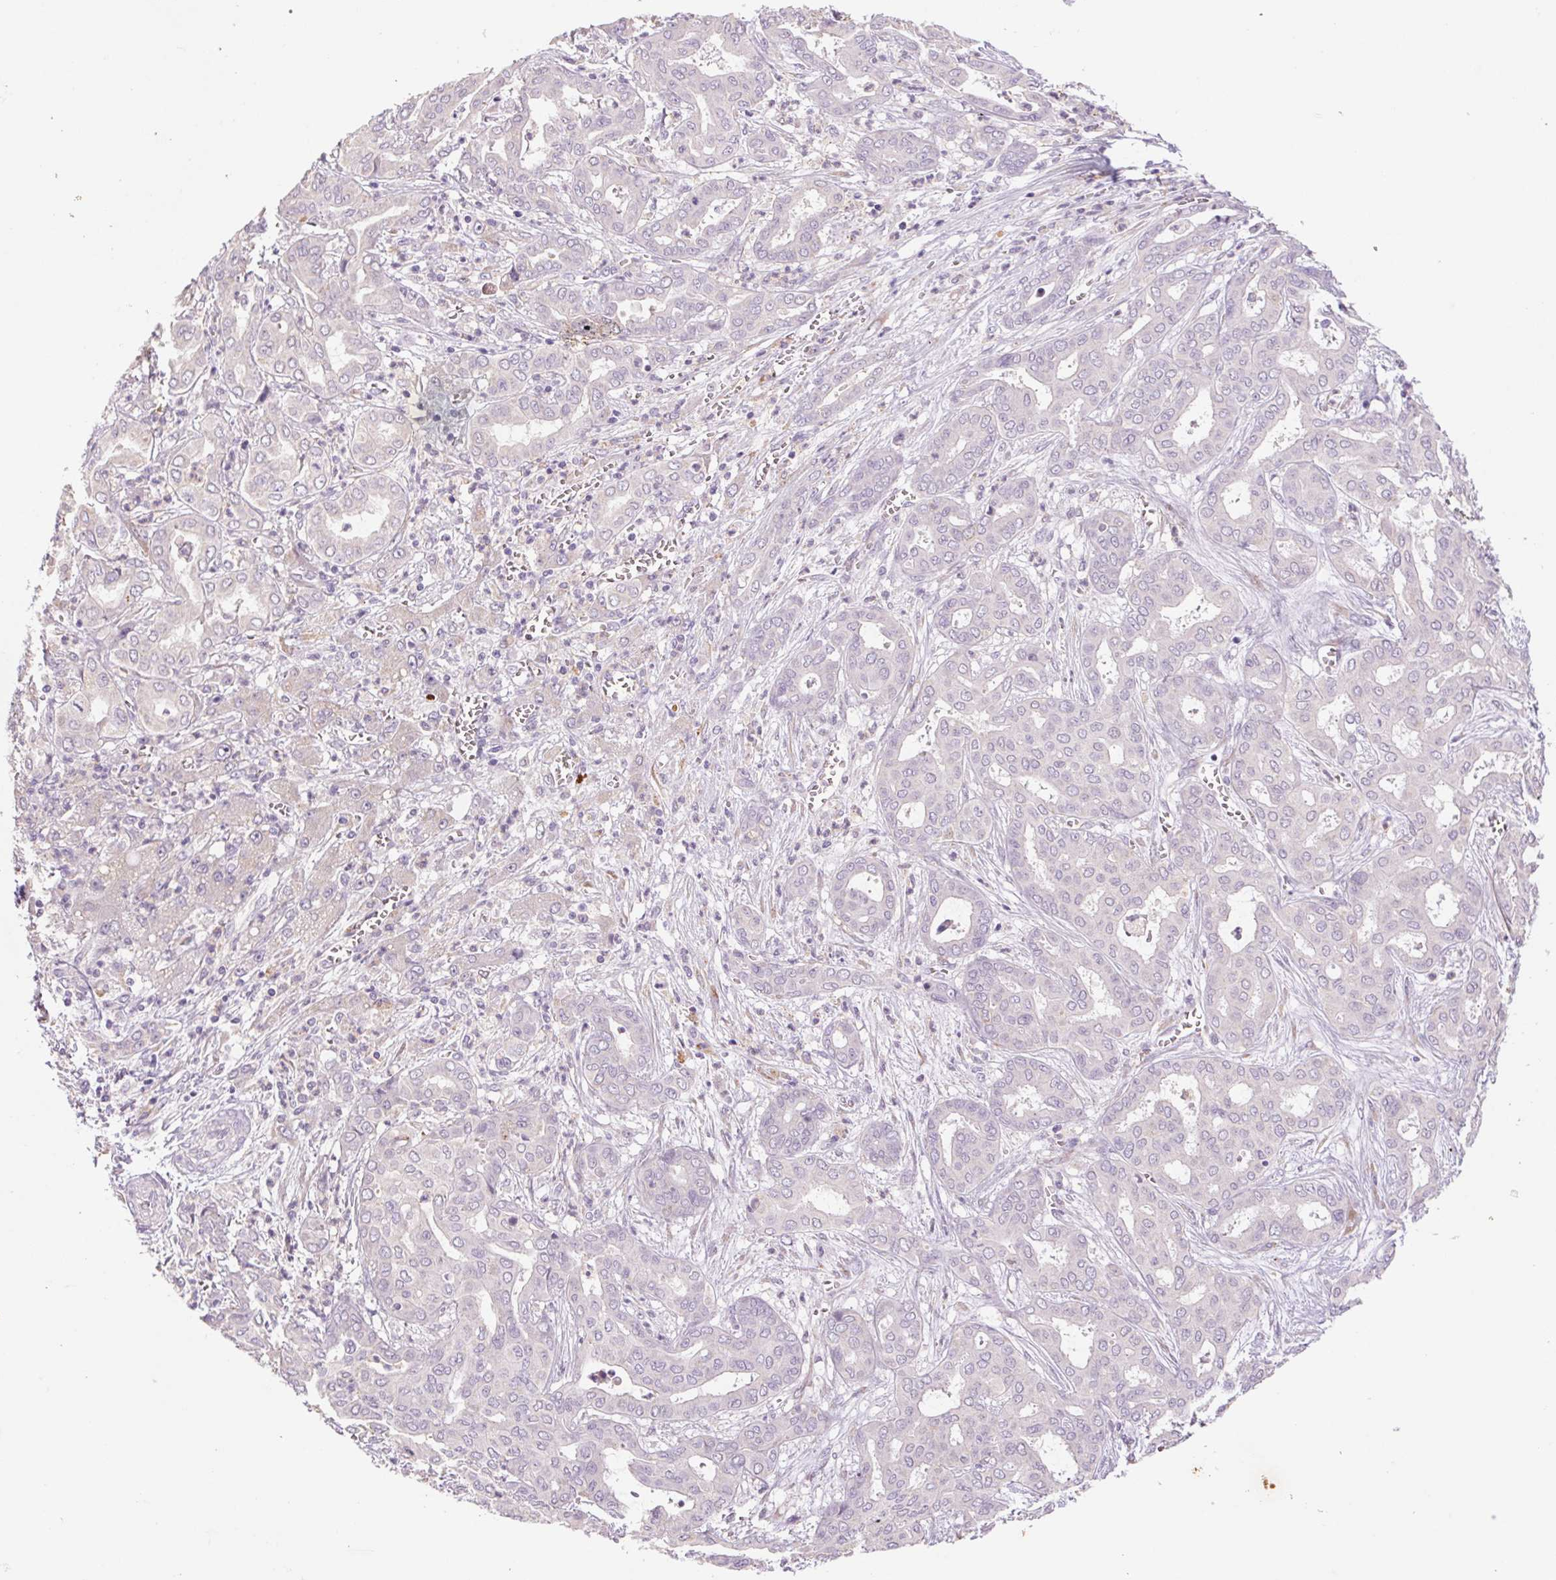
{"staining": {"intensity": "negative", "quantity": "none", "location": "none"}, "tissue": "liver cancer", "cell_type": "Tumor cells", "image_type": "cancer", "snomed": [{"axis": "morphology", "description": "Cholangiocarcinoma"}, {"axis": "topography", "description": "Liver"}], "caption": "Liver cholangiocarcinoma was stained to show a protein in brown. There is no significant expression in tumor cells.", "gene": "IGFL3", "patient": {"sex": "female", "age": 64}}